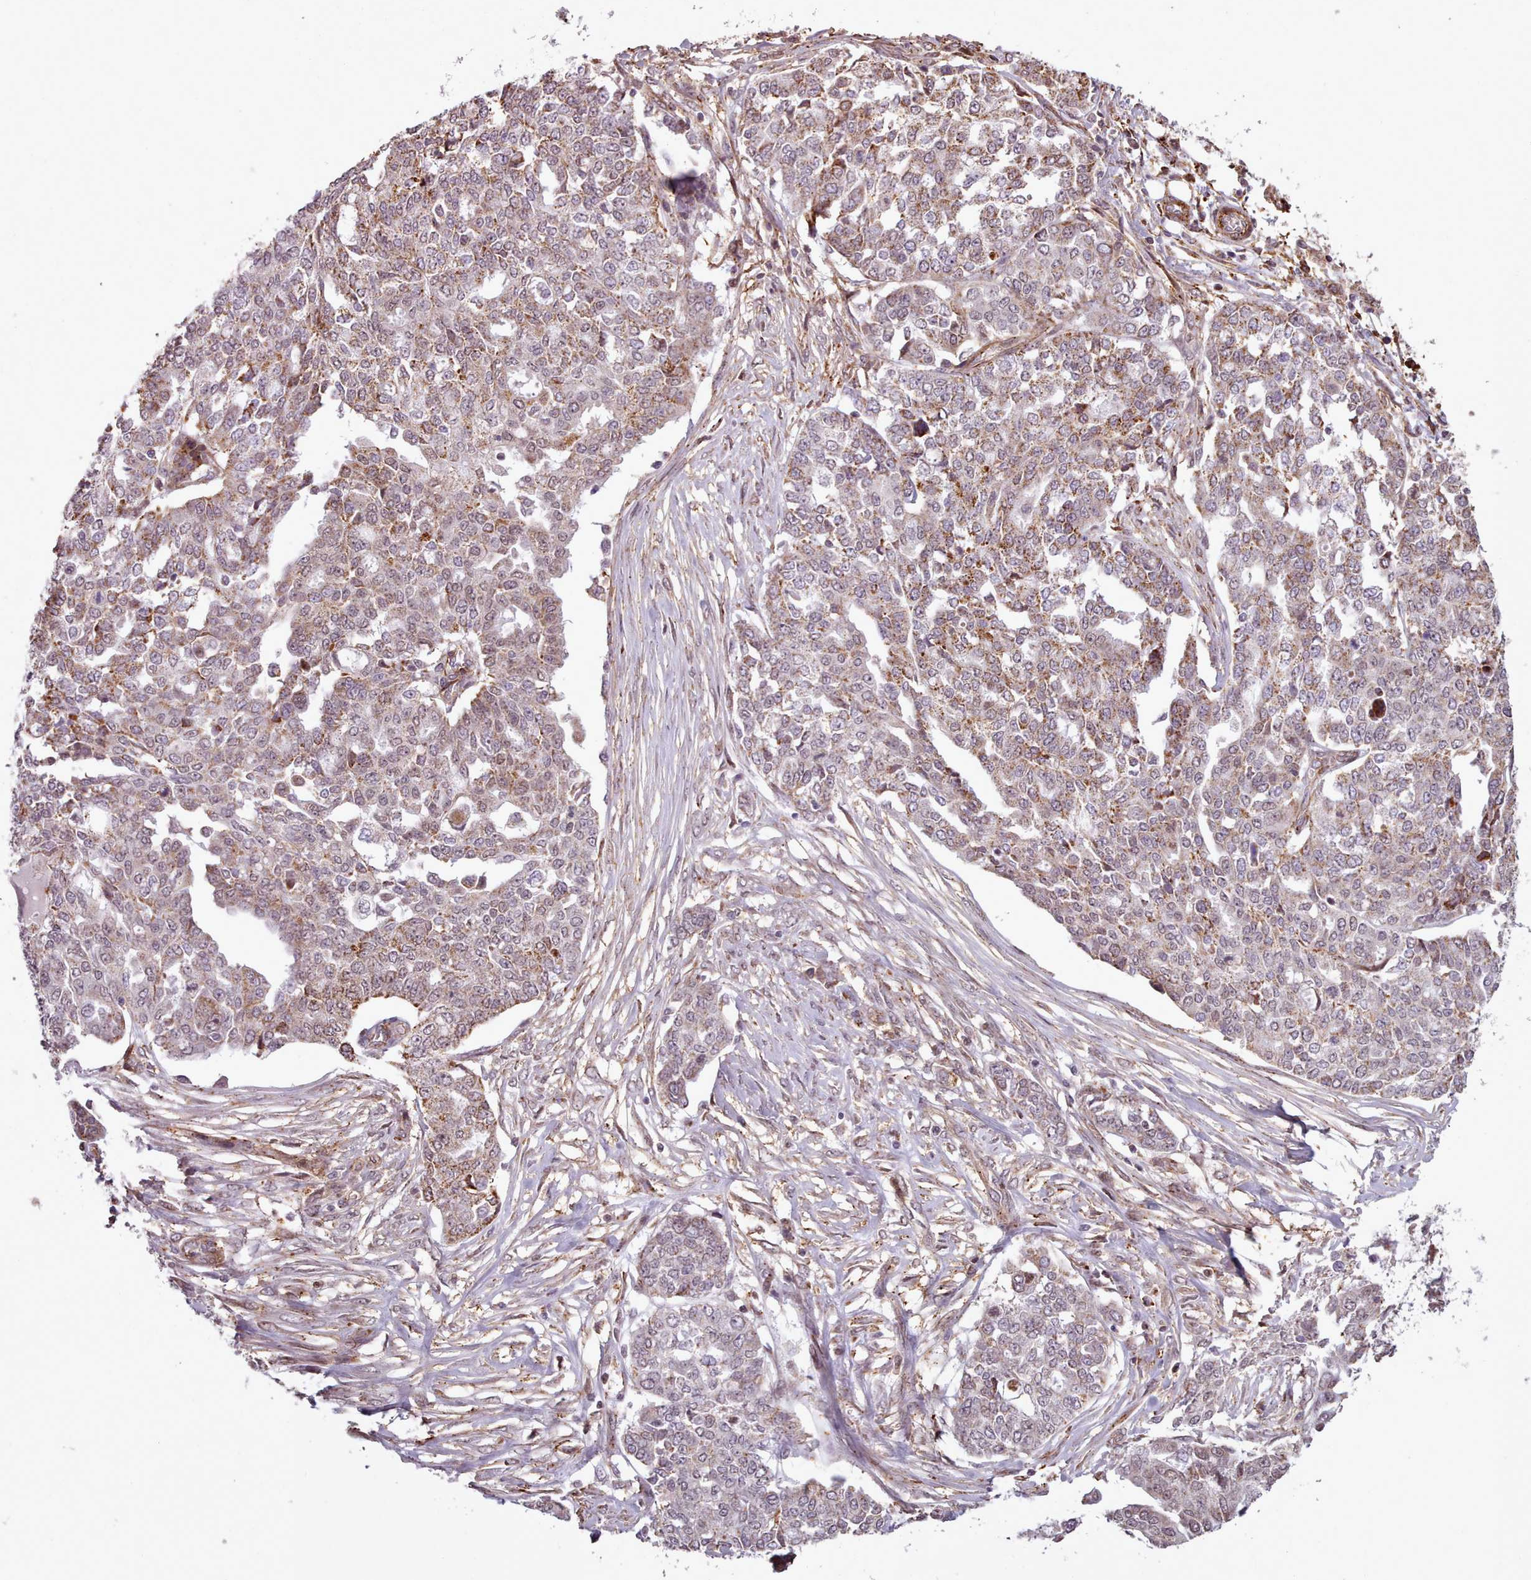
{"staining": {"intensity": "moderate", "quantity": ">75%", "location": "cytoplasmic/membranous,nuclear"}, "tissue": "ovarian cancer", "cell_type": "Tumor cells", "image_type": "cancer", "snomed": [{"axis": "morphology", "description": "Cystadenocarcinoma, serous, NOS"}, {"axis": "topography", "description": "Soft tissue"}, {"axis": "topography", "description": "Ovary"}], "caption": "This image displays ovarian cancer (serous cystadenocarcinoma) stained with immunohistochemistry (IHC) to label a protein in brown. The cytoplasmic/membranous and nuclear of tumor cells show moderate positivity for the protein. Nuclei are counter-stained blue.", "gene": "ZMYM4", "patient": {"sex": "female", "age": 57}}